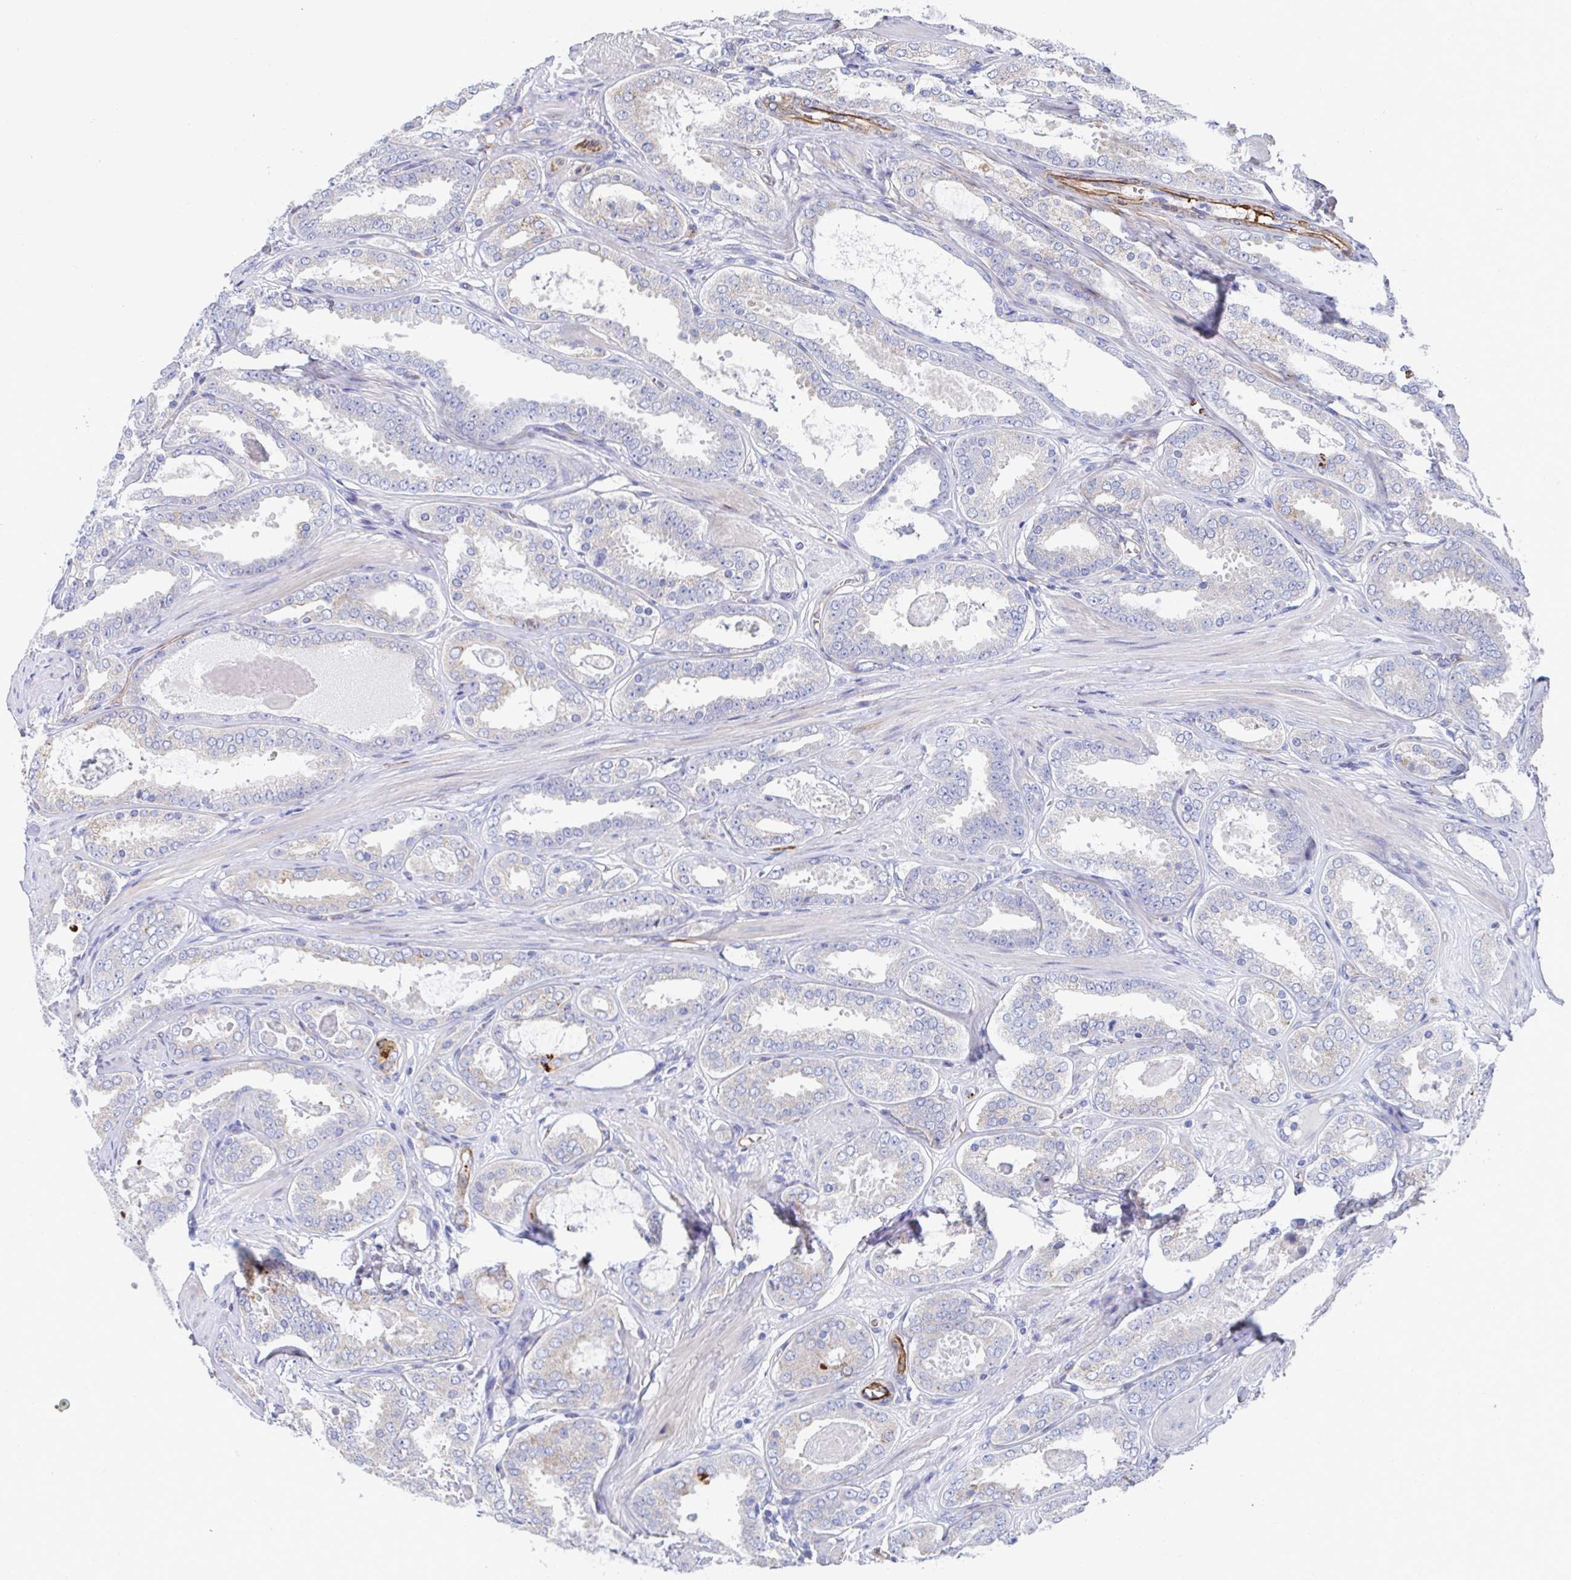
{"staining": {"intensity": "negative", "quantity": "none", "location": "none"}, "tissue": "prostate cancer", "cell_type": "Tumor cells", "image_type": "cancer", "snomed": [{"axis": "morphology", "description": "Adenocarcinoma, High grade"}, {"axis": "topography", "description": "Prostate"}], "caption": "There is no significant expression in tumor cells of high-grade adenocarcinoma (prostate).", "gene": "KLC3", "patient": {"sex": "male", "age": 63}}